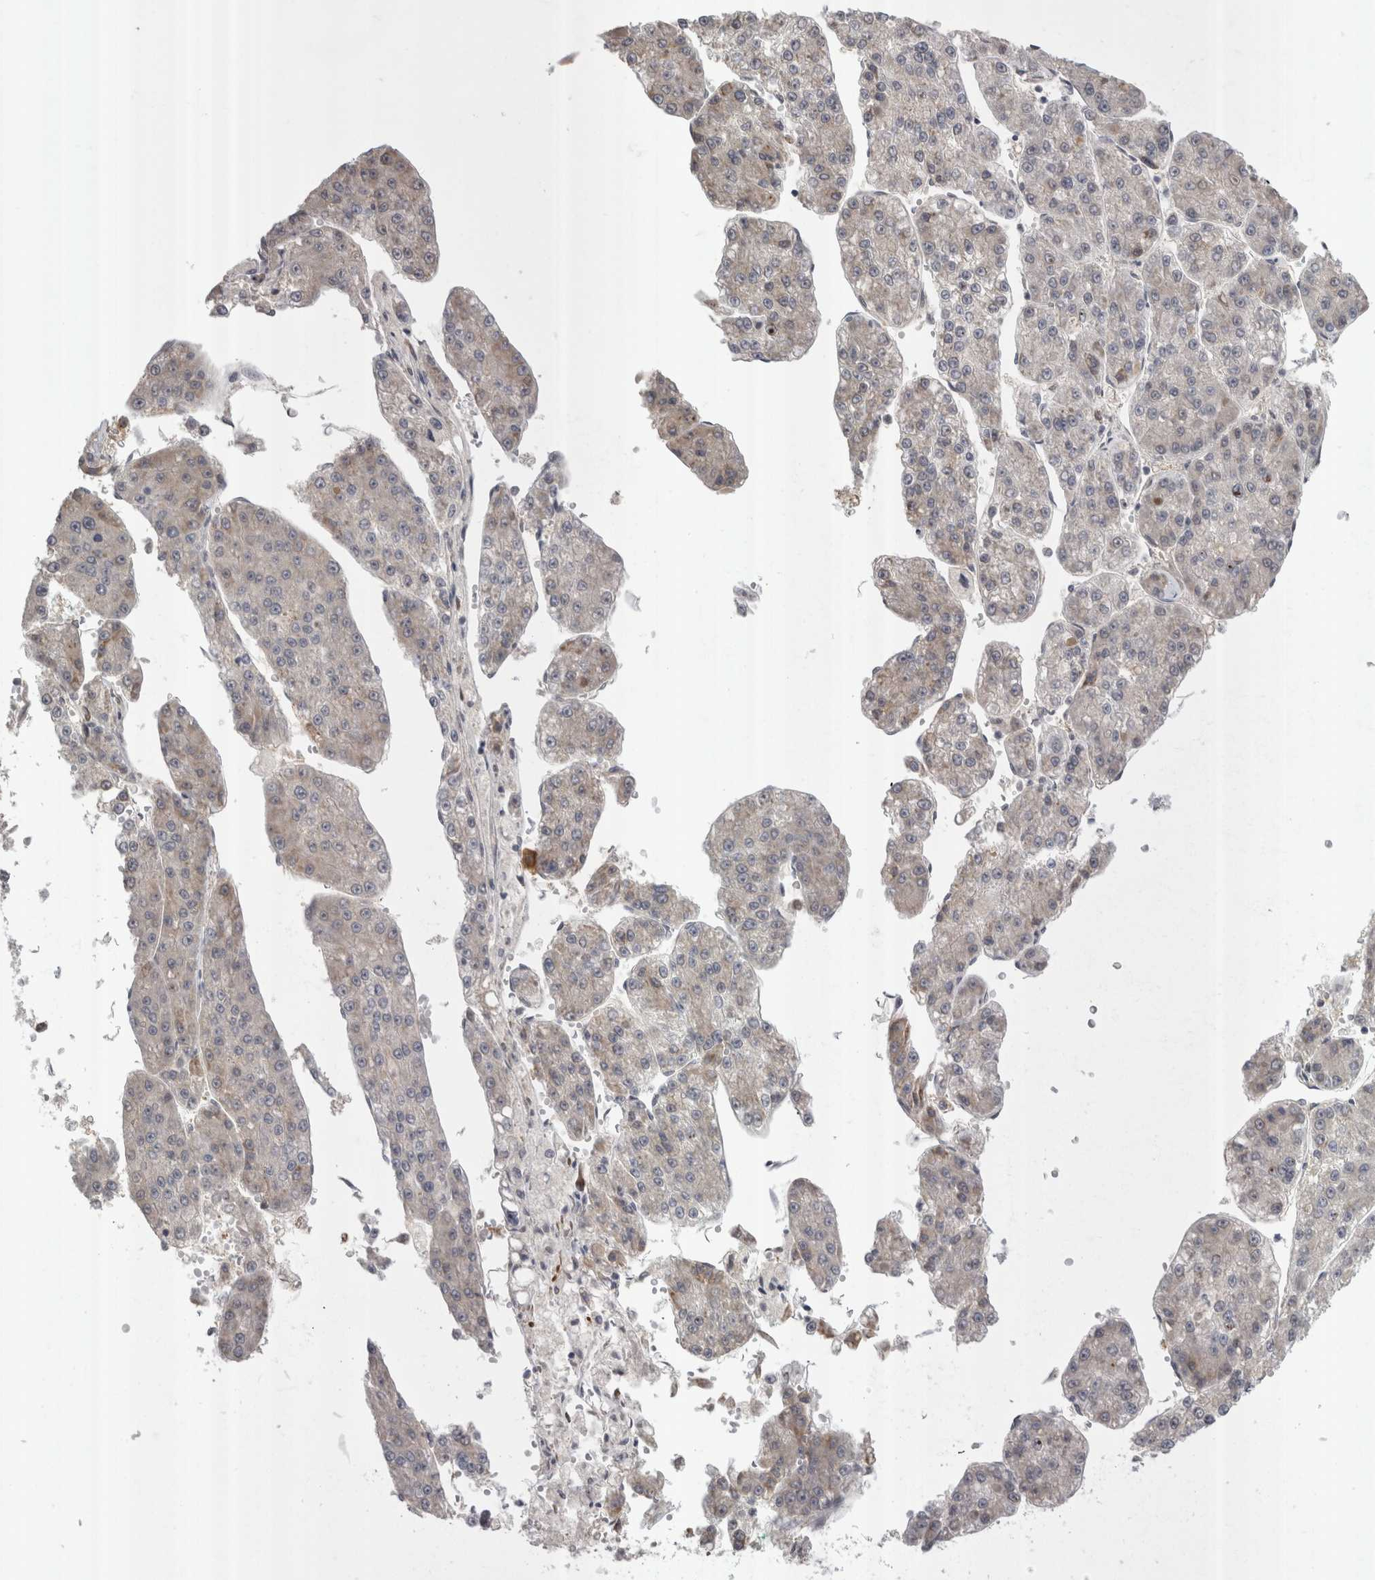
{"staining": {"intensity": "negative", "quantity": "none", "location": "none"}, "tissue": "liver cancer", "cell_type": "Tumor cells", "image_type": "cancer", "snomed": [{"axis": "morphology", "description": "Carcinoma, Hepatocellular, NOS"}, {"axis": "topography", "description": "Liver"}], "caption": "This is a histopathology image of IHC staining of liver hepatocellular carcinoma, which shows no positivity in tumor cells. (DAB immunohistochemistry (IHC) with hematoxylin counter stain).", "gene": "EXOSC4", "patient": {"sex": "female", "age": 73}}